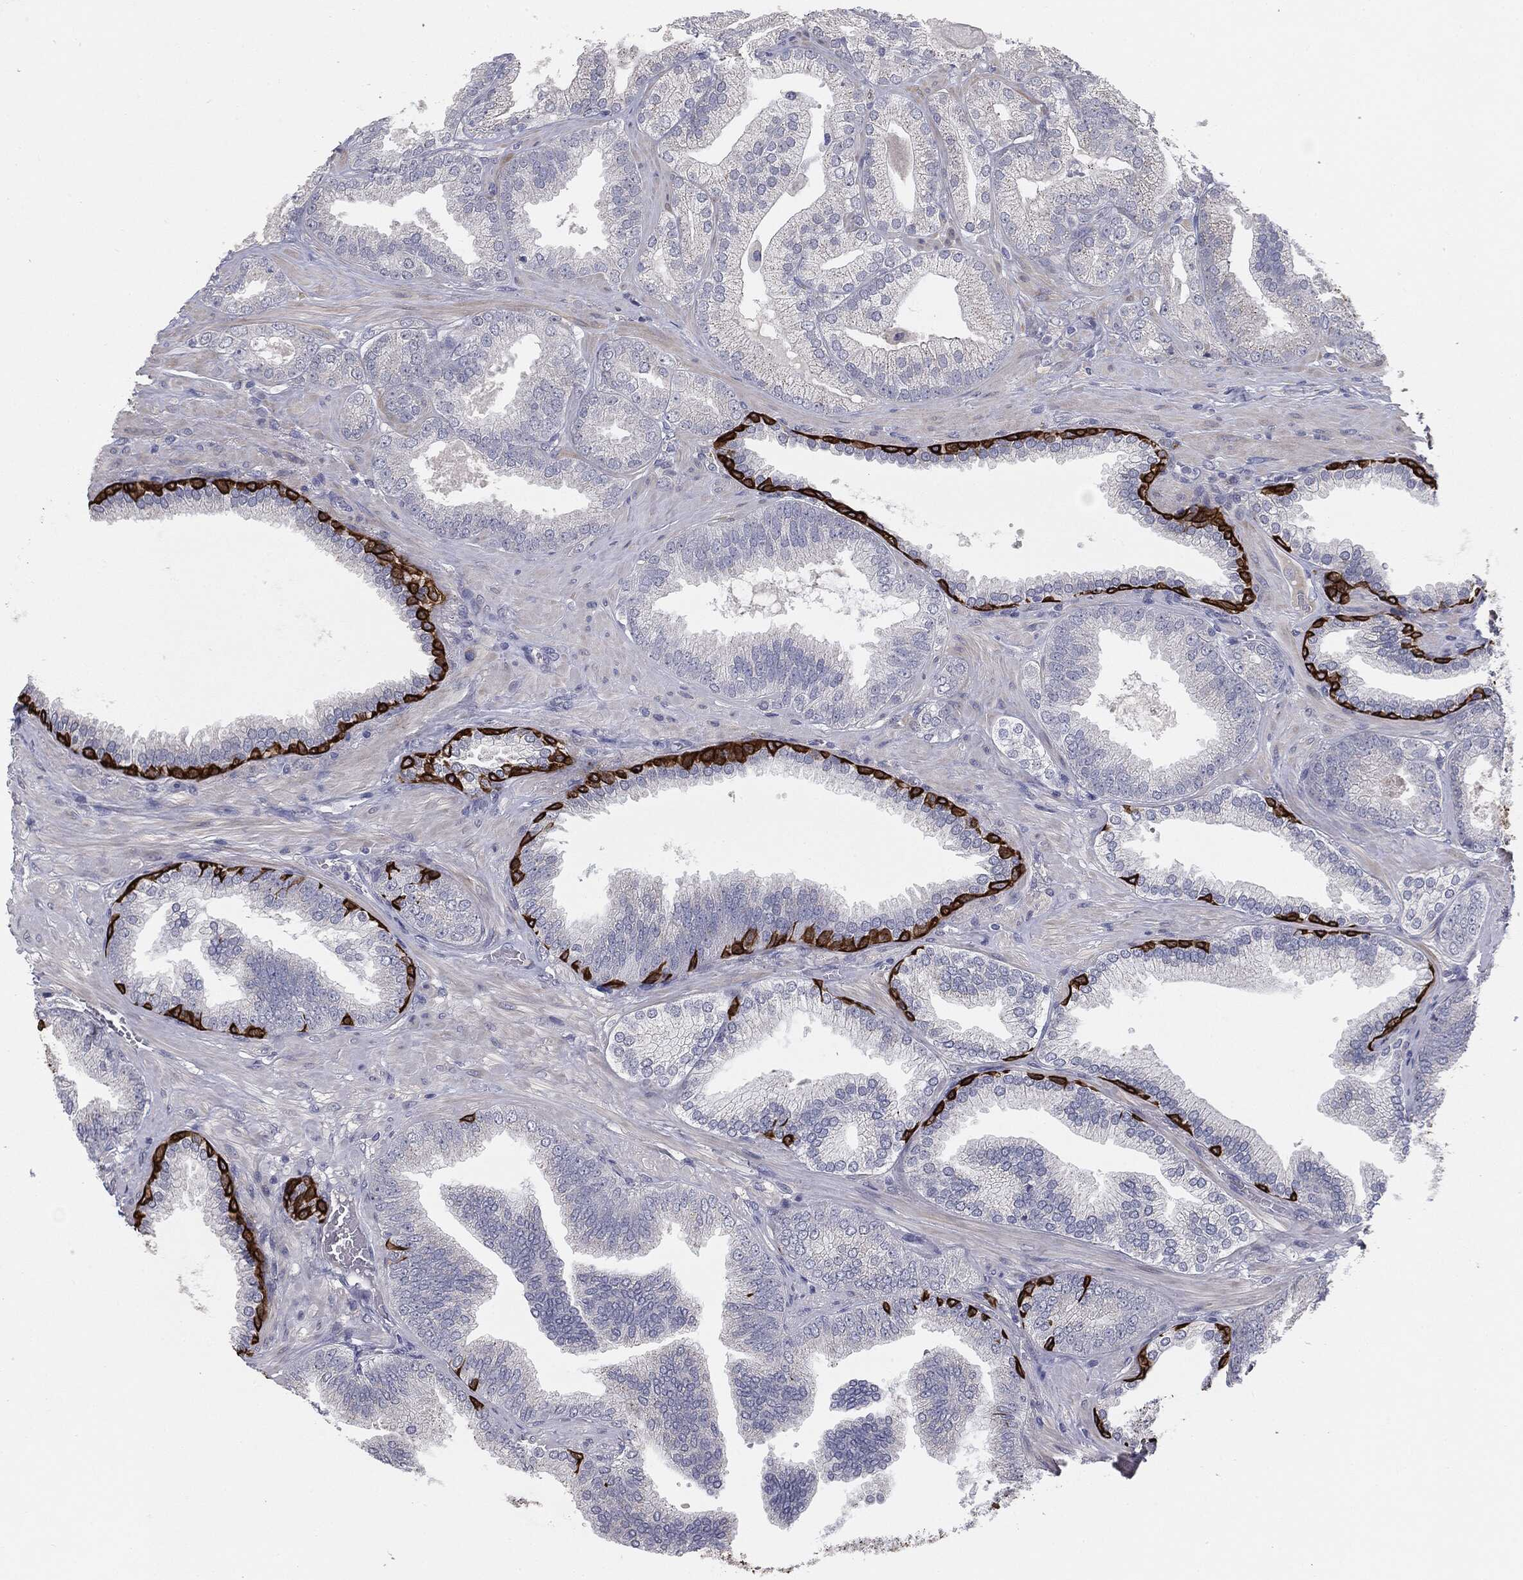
{"staining": {"intensity": "negative", "quantity": "none", "location": "none"}, "tissue": "prostate cancer", "cell_type": "Tumor cells", "image_type": "cancer", "snomed": [{"axis": "morphology", "description": "Adenocarcinoma, High grade"}, {"axis": "topography", "description": "Prostate"}], "caption": "Image shows no significant protein positivity in tumor cells of prostate high-grade adenocarcinoma. (IHC, brightfield microscopy, high magnification).", "gene": "KRT5", "patient": {"sex": "male", "age": 68}}